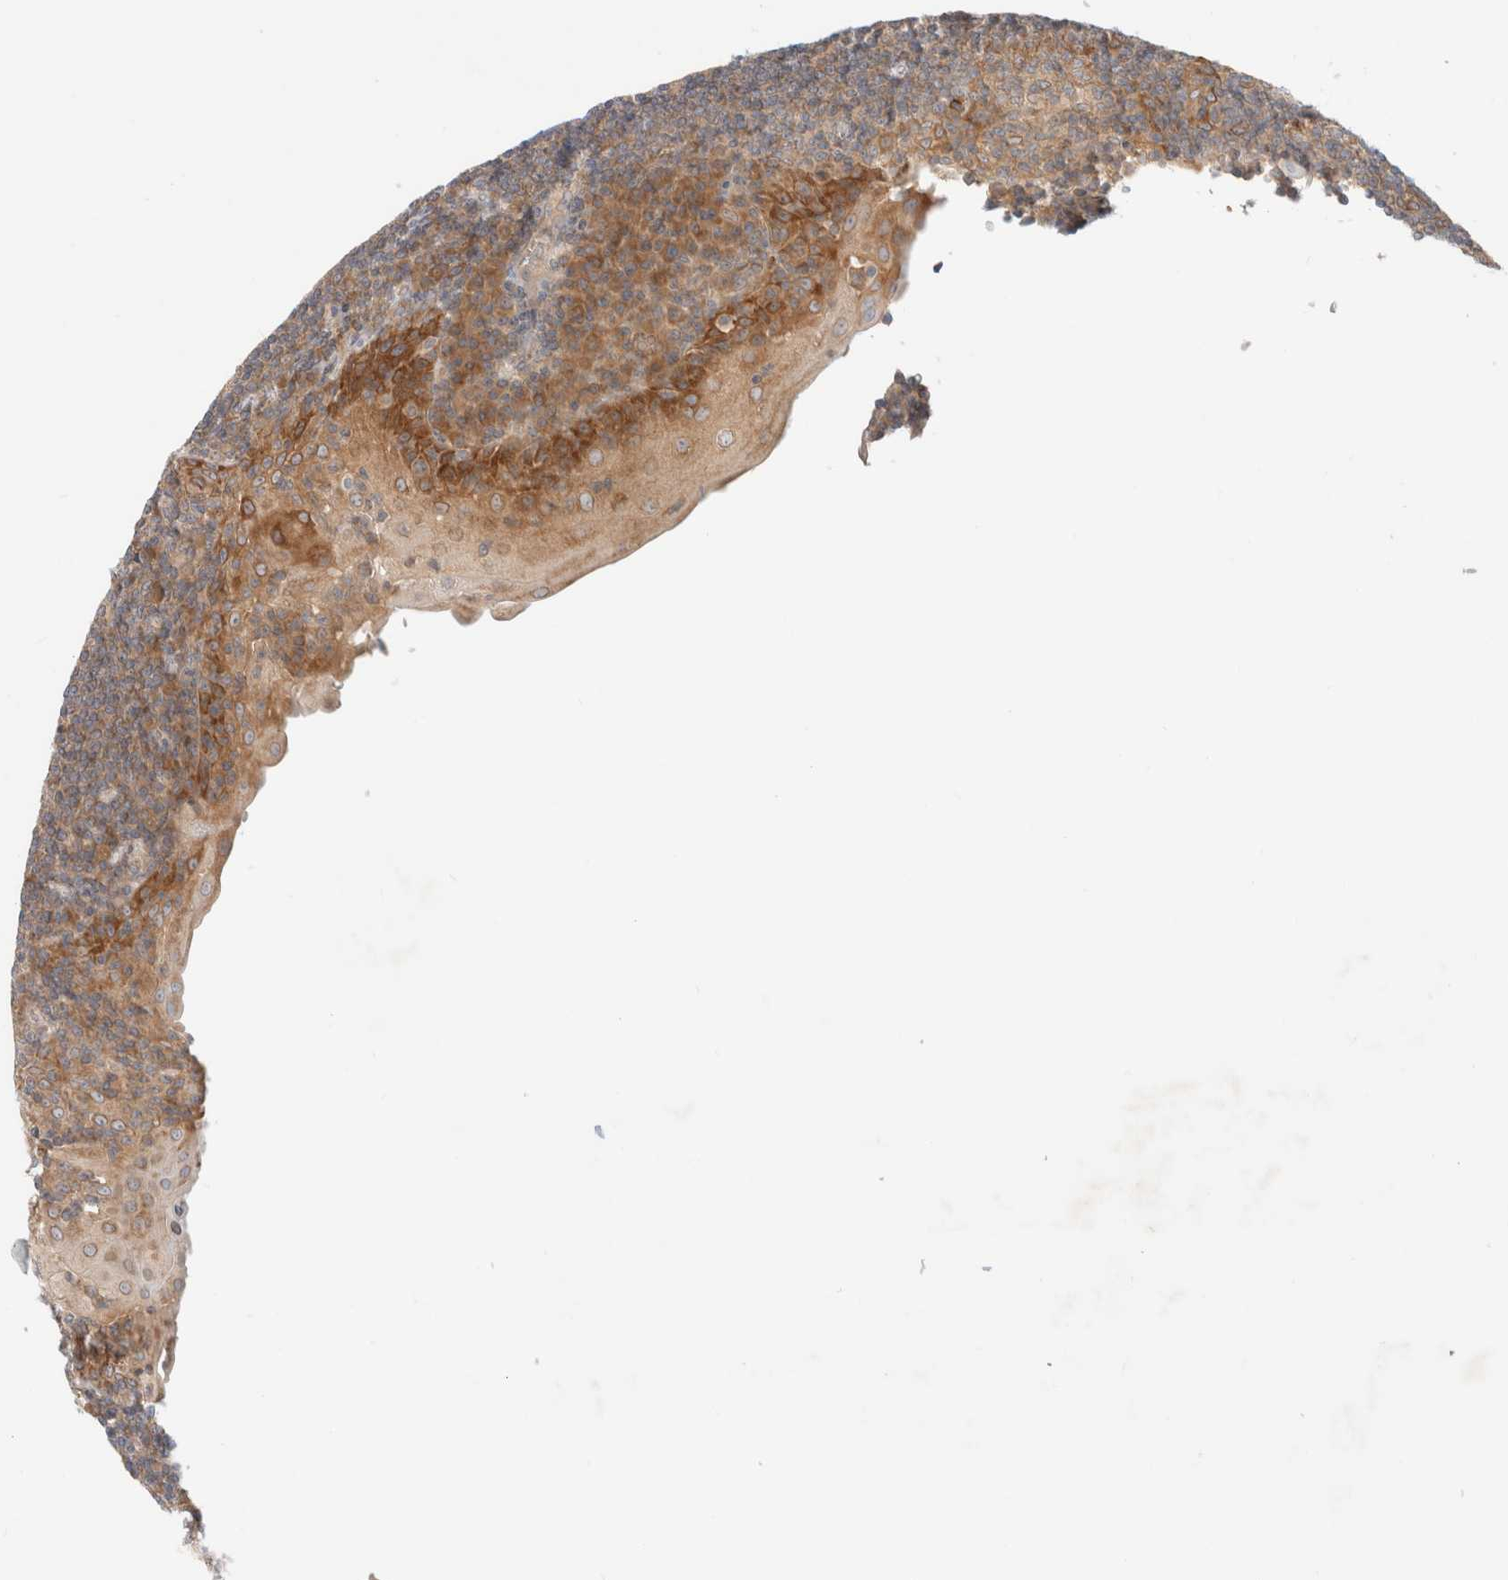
{"staining": {"intensity": "weak", "quantity": "<25%", "location": "cytoplasmic/membranous"}, "tissue": "tonsil", "cell_type": "Germinal center cells", "image_type": "normal", "snomed": [{"axis": "morphology", "description": "Normal tissue, NOS"}, {"axis": "topography", "description": "Tonsil"}], "caption": "The IHC image has no significant staining in germinal center cells of tonsil.", "gene": "MARK3", "patient": {"sex": "male", "age": 37}}